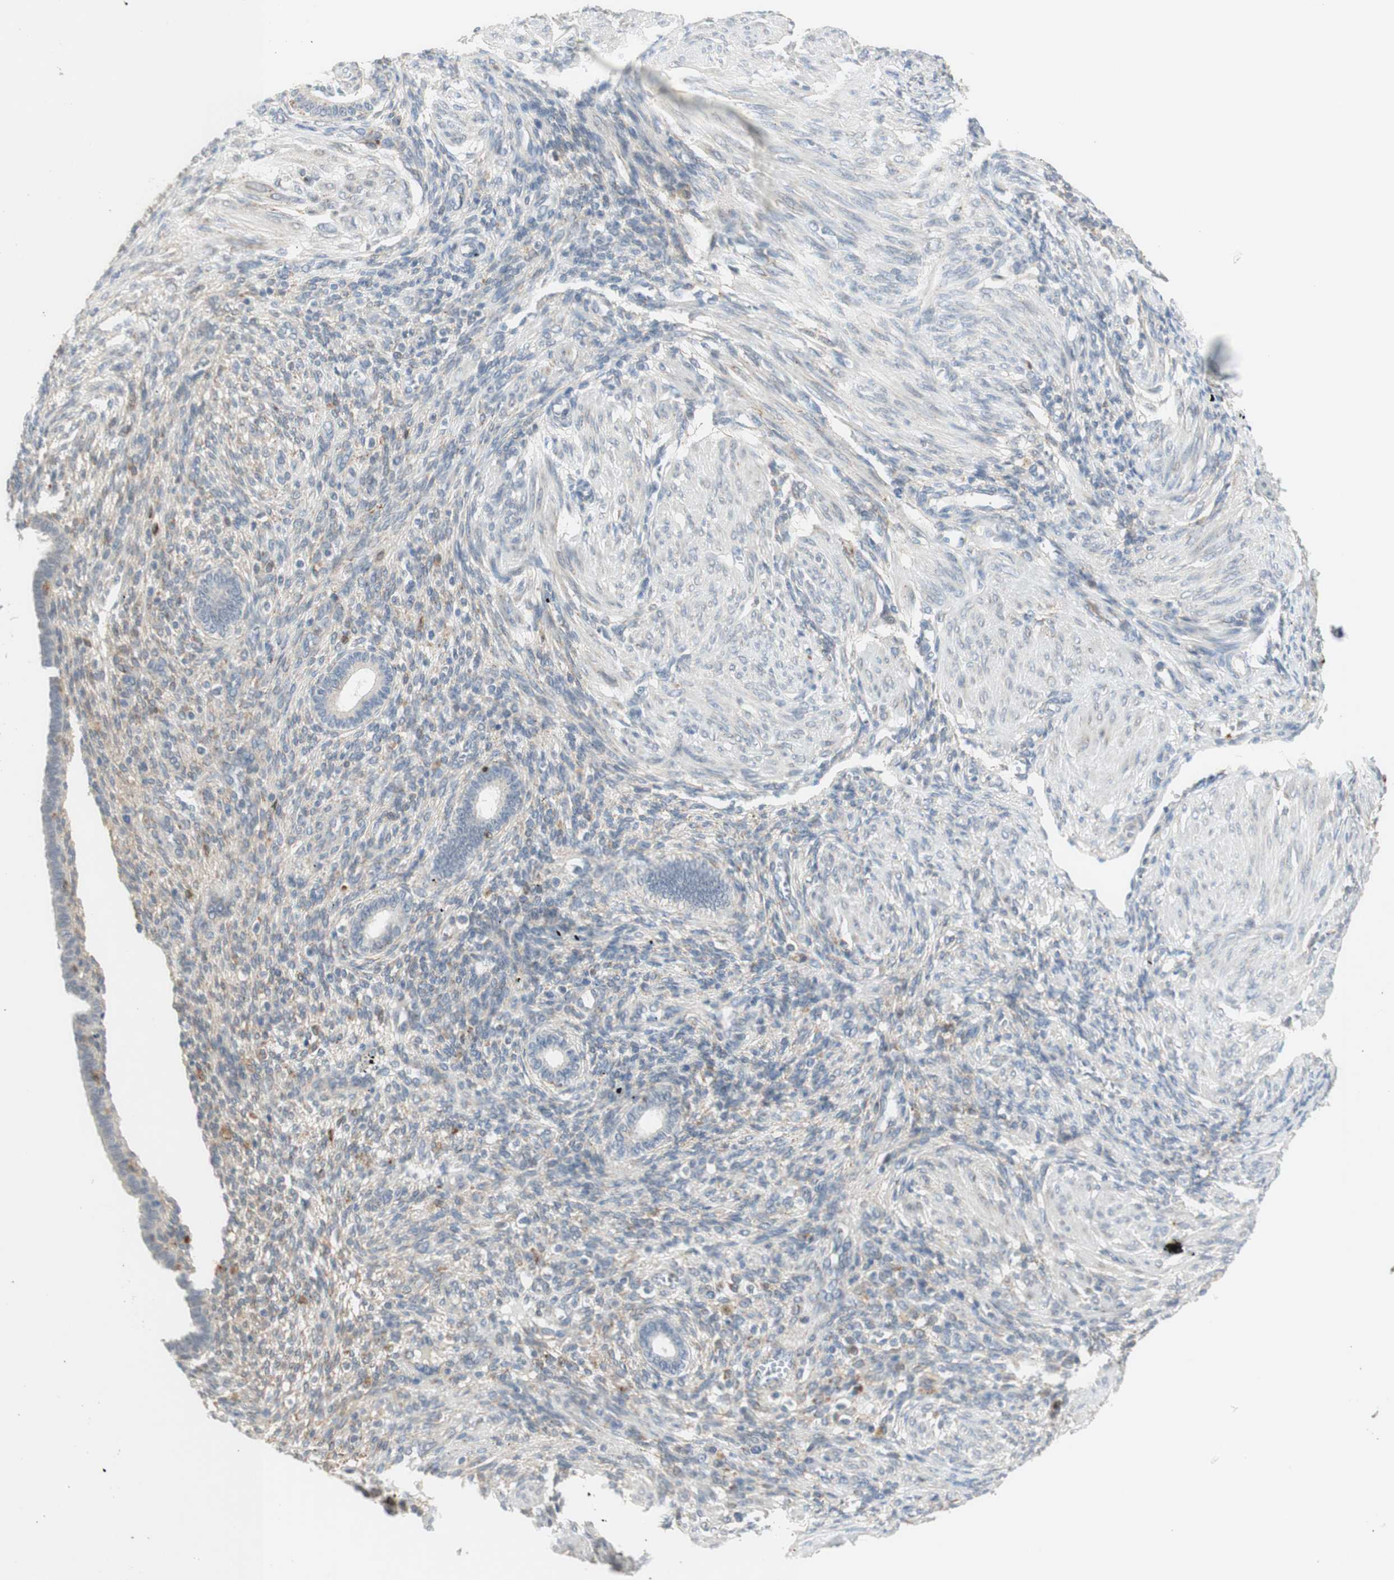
{"staining": {"intensity": "weak", "quantity": "<25%", "location": "cytoplasmic/membranous"}, "tissue": "endometrium", "cell_type": "Cells in endometrial stroma", "image_type": "normal", "snomed": [{"axis": "morphology", "description": "Normal tissue, NOS"}, {"axis": "topography", "description": "Endometrium"}], "caption": "High power microscopy image of an immunohistochemistry photomicrograph of normal endometrium, revealing no significant staining in cells in endometrial stroma.", "gene": "GAPT", "patient": {"sex": "female", "age": 72}}